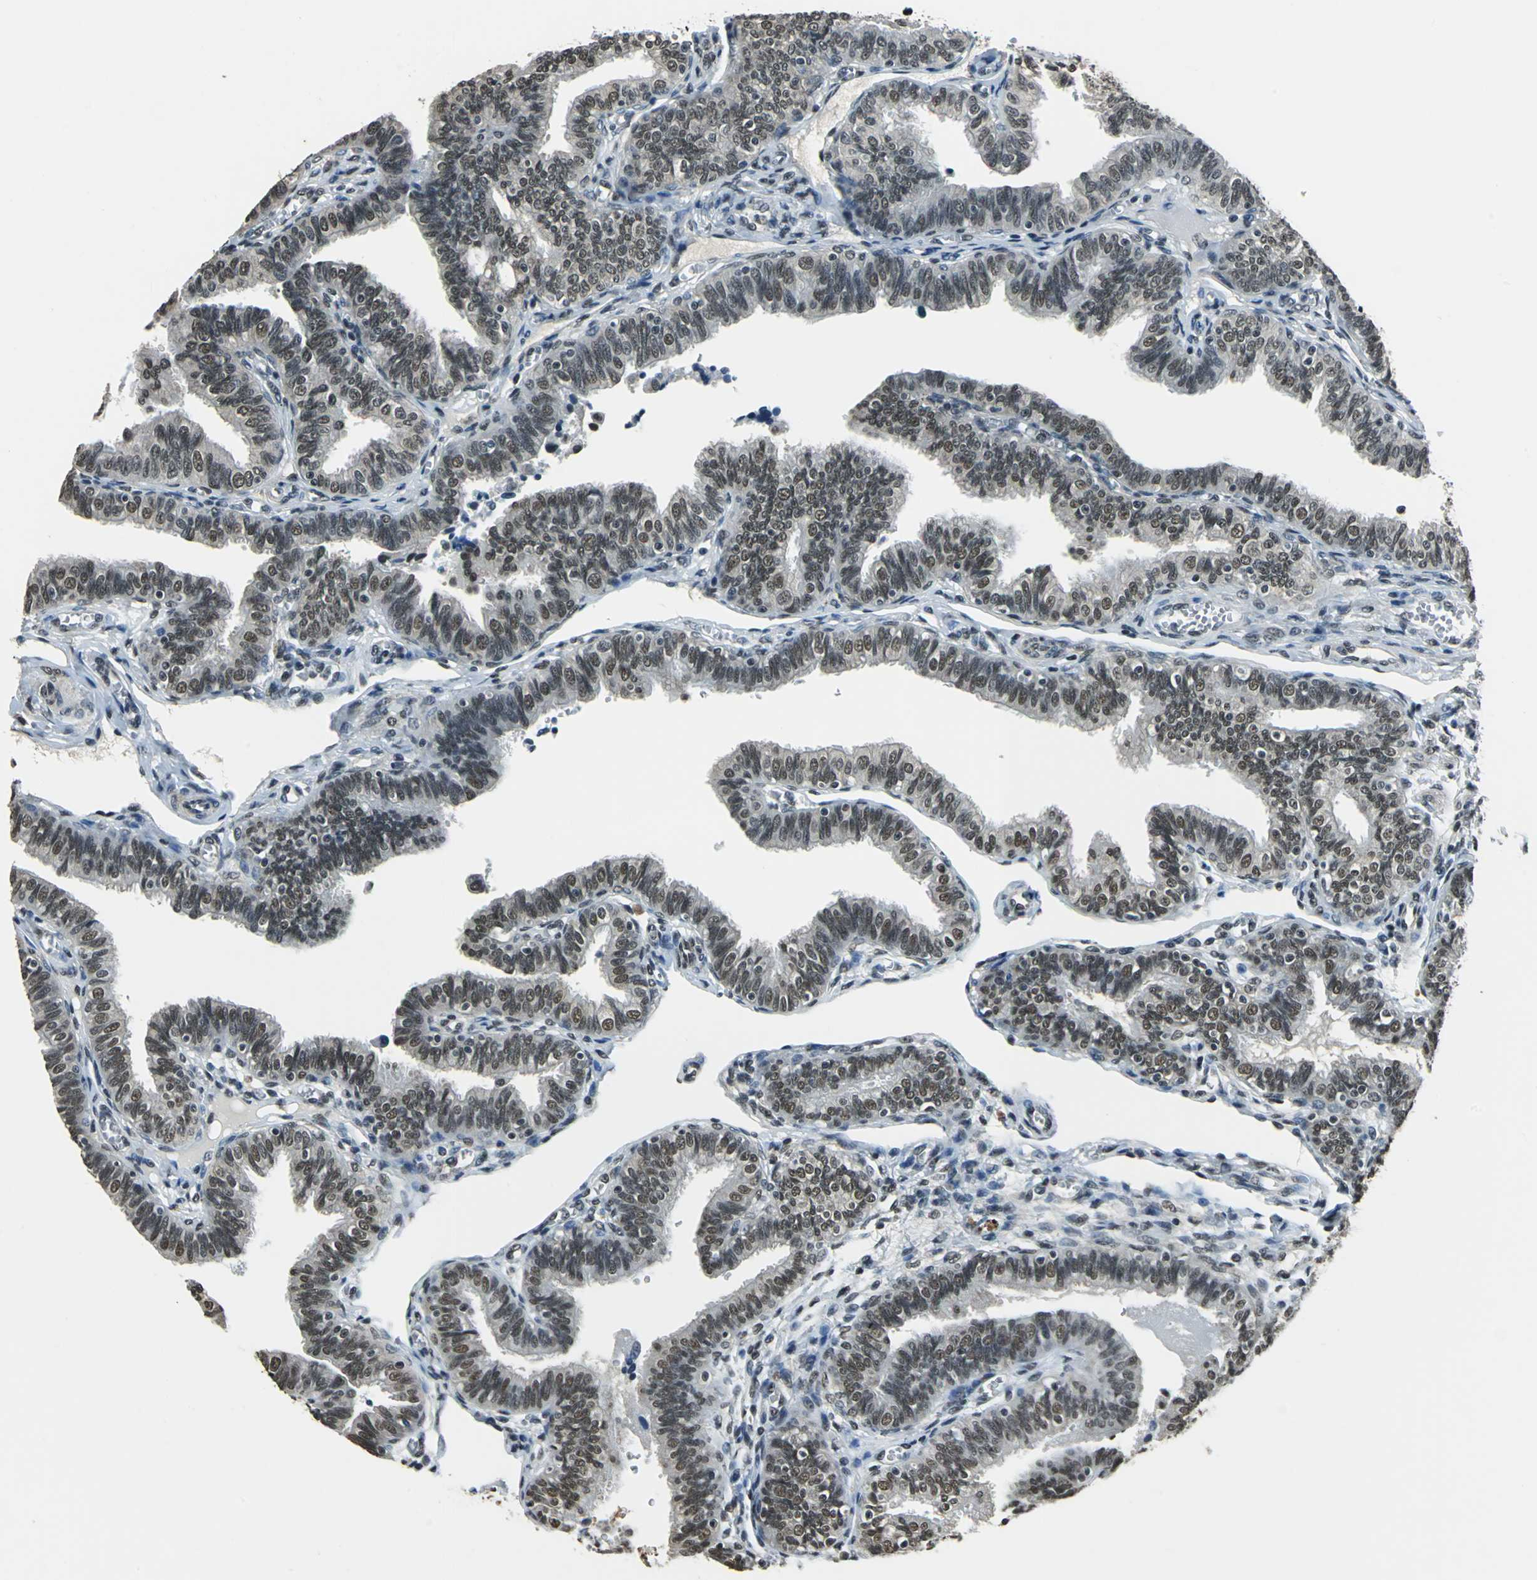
{"staining": {"intensity": "strong", "quantity": ">75%", "location": "nuclear"}, "tissue": "fallopian tube", "cell_type": "Glandular cells", "image_type": "normal", "snomed": [{"axis": "morphology", "description": "Normal tissue, NOS"}, {"axis": "topography", "description": "Fallopian tube"}], "caption": "Protein analysis of normal fallopian tube exhibits strong nuclear staining in about >75% of glandular cells.", "gene": "RBM14", "patient": {"sex": "female", "age": 46}}